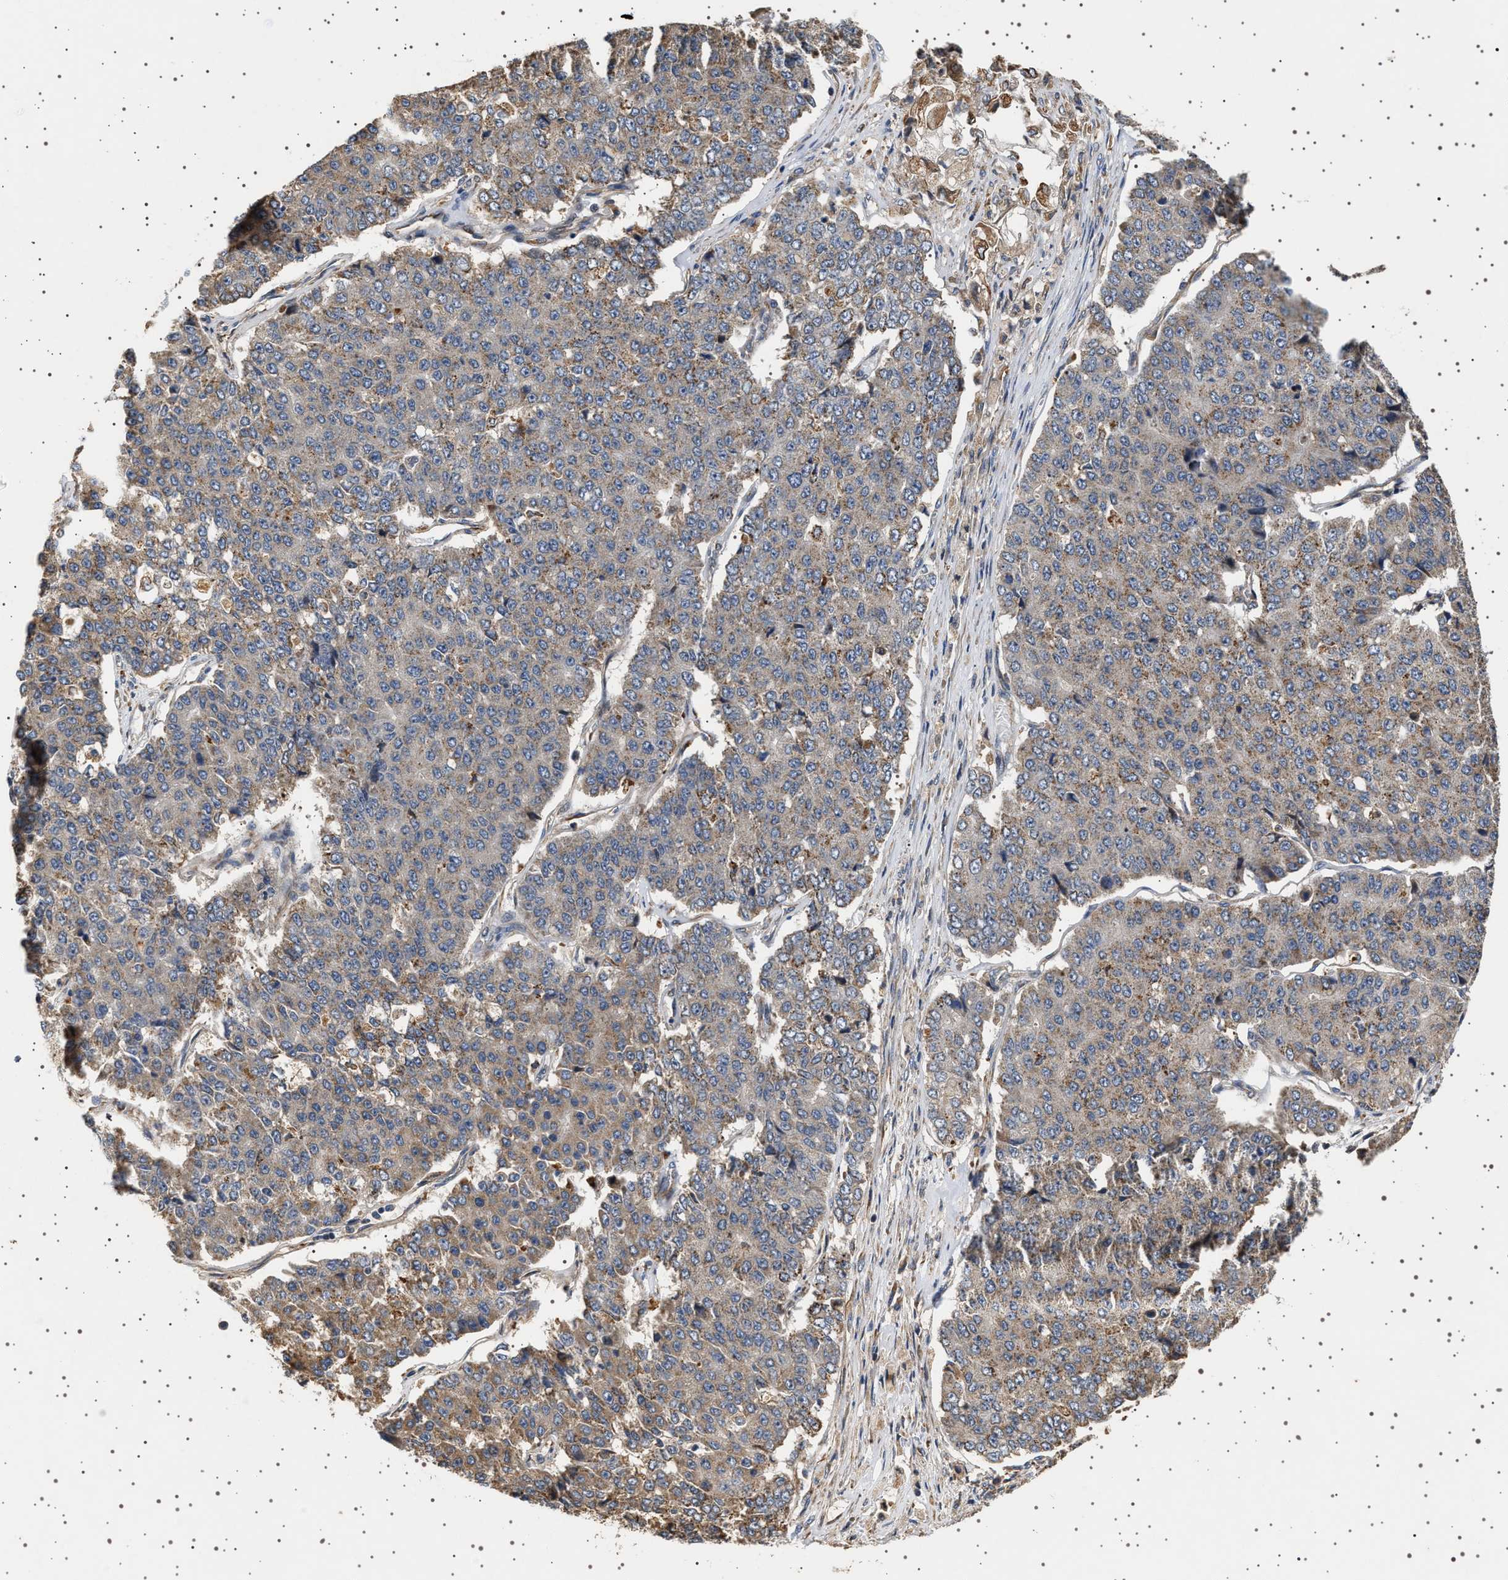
{"staining": {"intensity": "moderate", "quantity": "<25%", "location": "cytoplasmic/membranous"}, "tissue": "pancreatic cancer", "cell_type": "Tumor cells", "image_type": "cancer", "snomed": [{"axis": "morphology", "description": "Adenocarcinoma, NOS"}, {"axis": "topography", "description": "Pancreas"}], "caption": "Protein analysis of pancreatic cancer (adenocarcinoma) tissue demonstrates moderate cytoplasmic/membranous expression in approximately <25% of tumor cells.", "gene": "TRUB2", "patient": {"sex": "male", "age": 50}}